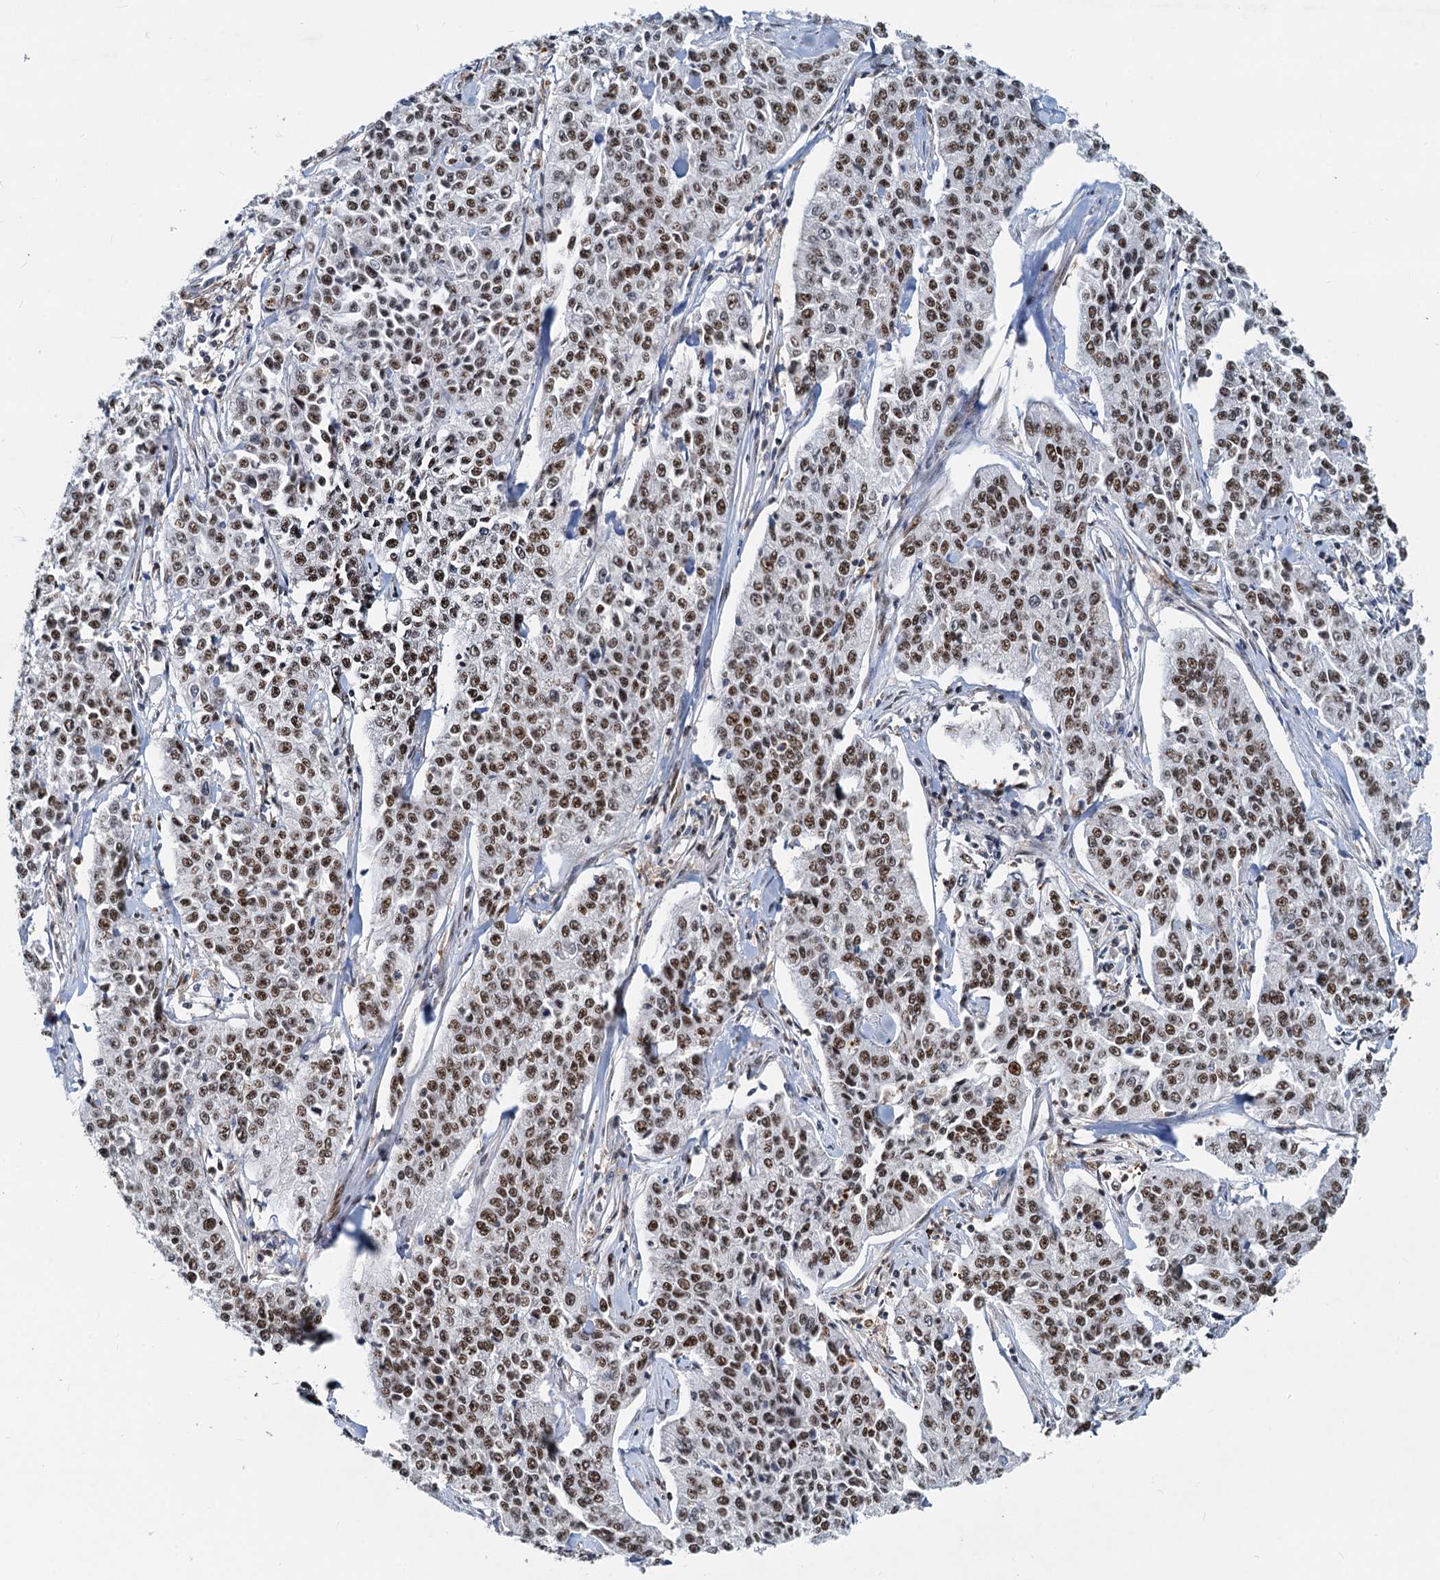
{"staining": {"intensity": "strong", "quantity": ">75%", "location": "nuclear"}, "tissue": "cervical cancer", "cell_type": "Tumor cells", "image_type": "cancer", "snomed": [{"axis": "morphology", "description": "Squamous cell carcinoma, NOS"}, {"axis": "topography", "description": "Cervix"}], "caption": "There is high levels of strong nuclear expression in tumor cells of cervical cancer (squamous cell carcinoma), as demonstrated by immunohistochemical staining (brown color).", "gene": "RBM26", "patient": {"sex": "female", "age": 35}}